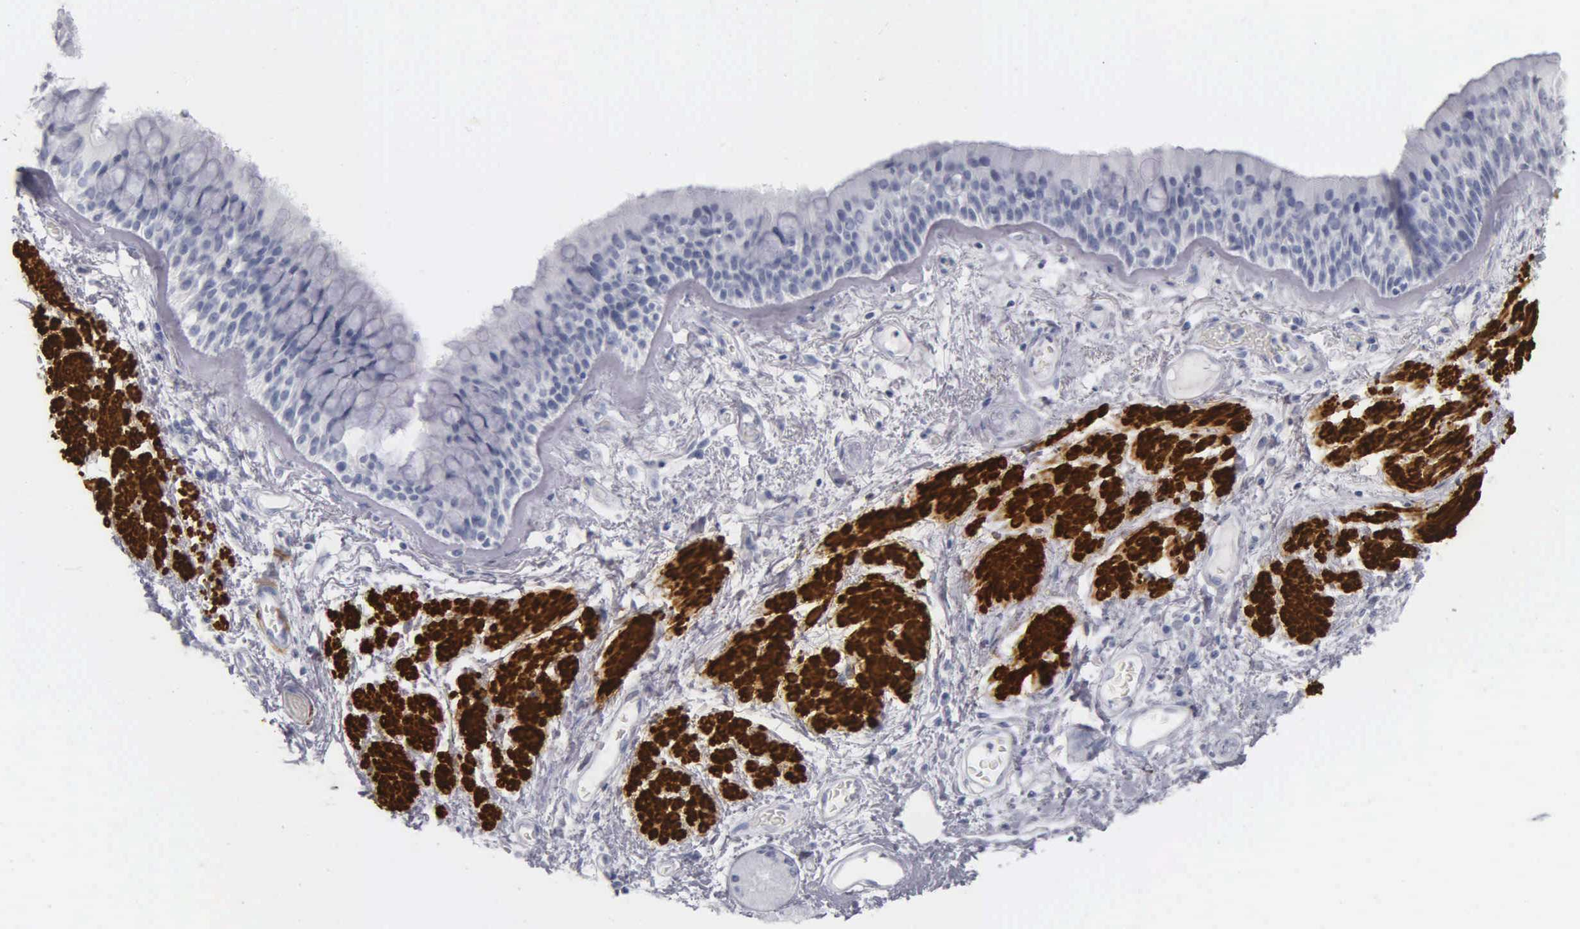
{"staining": {"intensity": "negative", "quantity": "none", "location": "none"}, "tissue": "bronchus", "cell_type": "Respiratory epithelial cells", "image_type": "normal", "snomed": [{"axis": "morphology", "description": "Normal tissue, NOS"}, {"axis": "topography", "description": "Bronchus"}, {"axis": "topography", "description": "Lung"}], "caption": "Immunohistochemistry of normal human bronchus shows no positivity in respiratory epithelial cells.", "gene": "DES", "patient": {"sex": "female", "age": 57}}